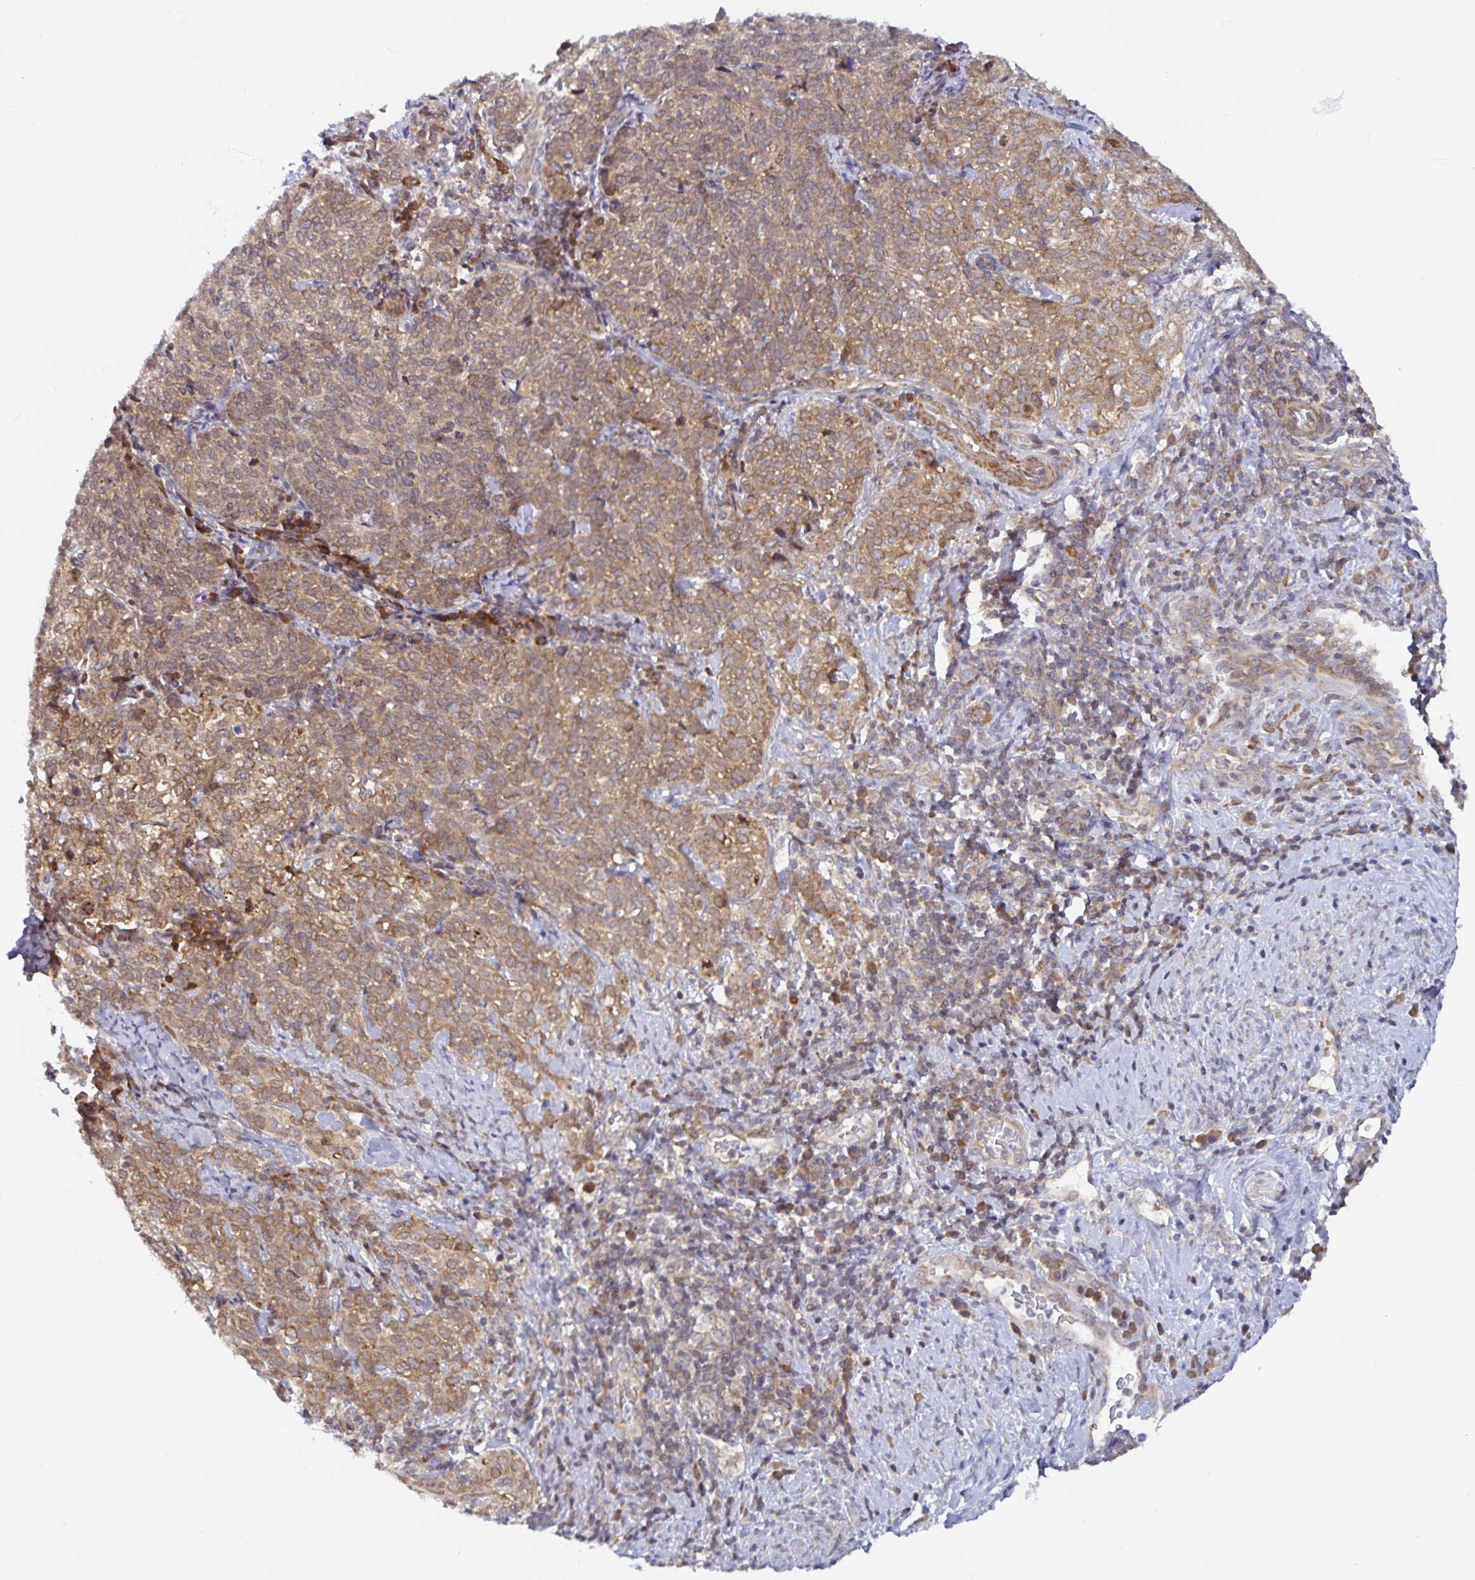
{"staining": {"intensity": "moderate", "quantity": ">75%", "location": "cytoplasmic/membranous"}, "tissue": "cervical cancer", "cell_type": "Tumor cells", "image_type": "cancer", "snomed": [{"axis": "morphology", "description": "Normal tissue, NOS"}, {"axis": "morphology", "description": "Squamous cell carcinoma, NOS"}, {"axis": "topography", "description": "Vagina"}, {"axis": "topography", "description": "Cervix"}], "caption": "Moderate cytoplasmic/membranous protein positivity is identified in about >75% of tumor cells in squamous cell carcinoma (cervical). The staining is performed using DAB brown chromogen to label protein expression. The nuclei are counter-stained blue using hematoxylin.", "gene": "LARP1", "patient": {"sex": "female", "age": 45}}